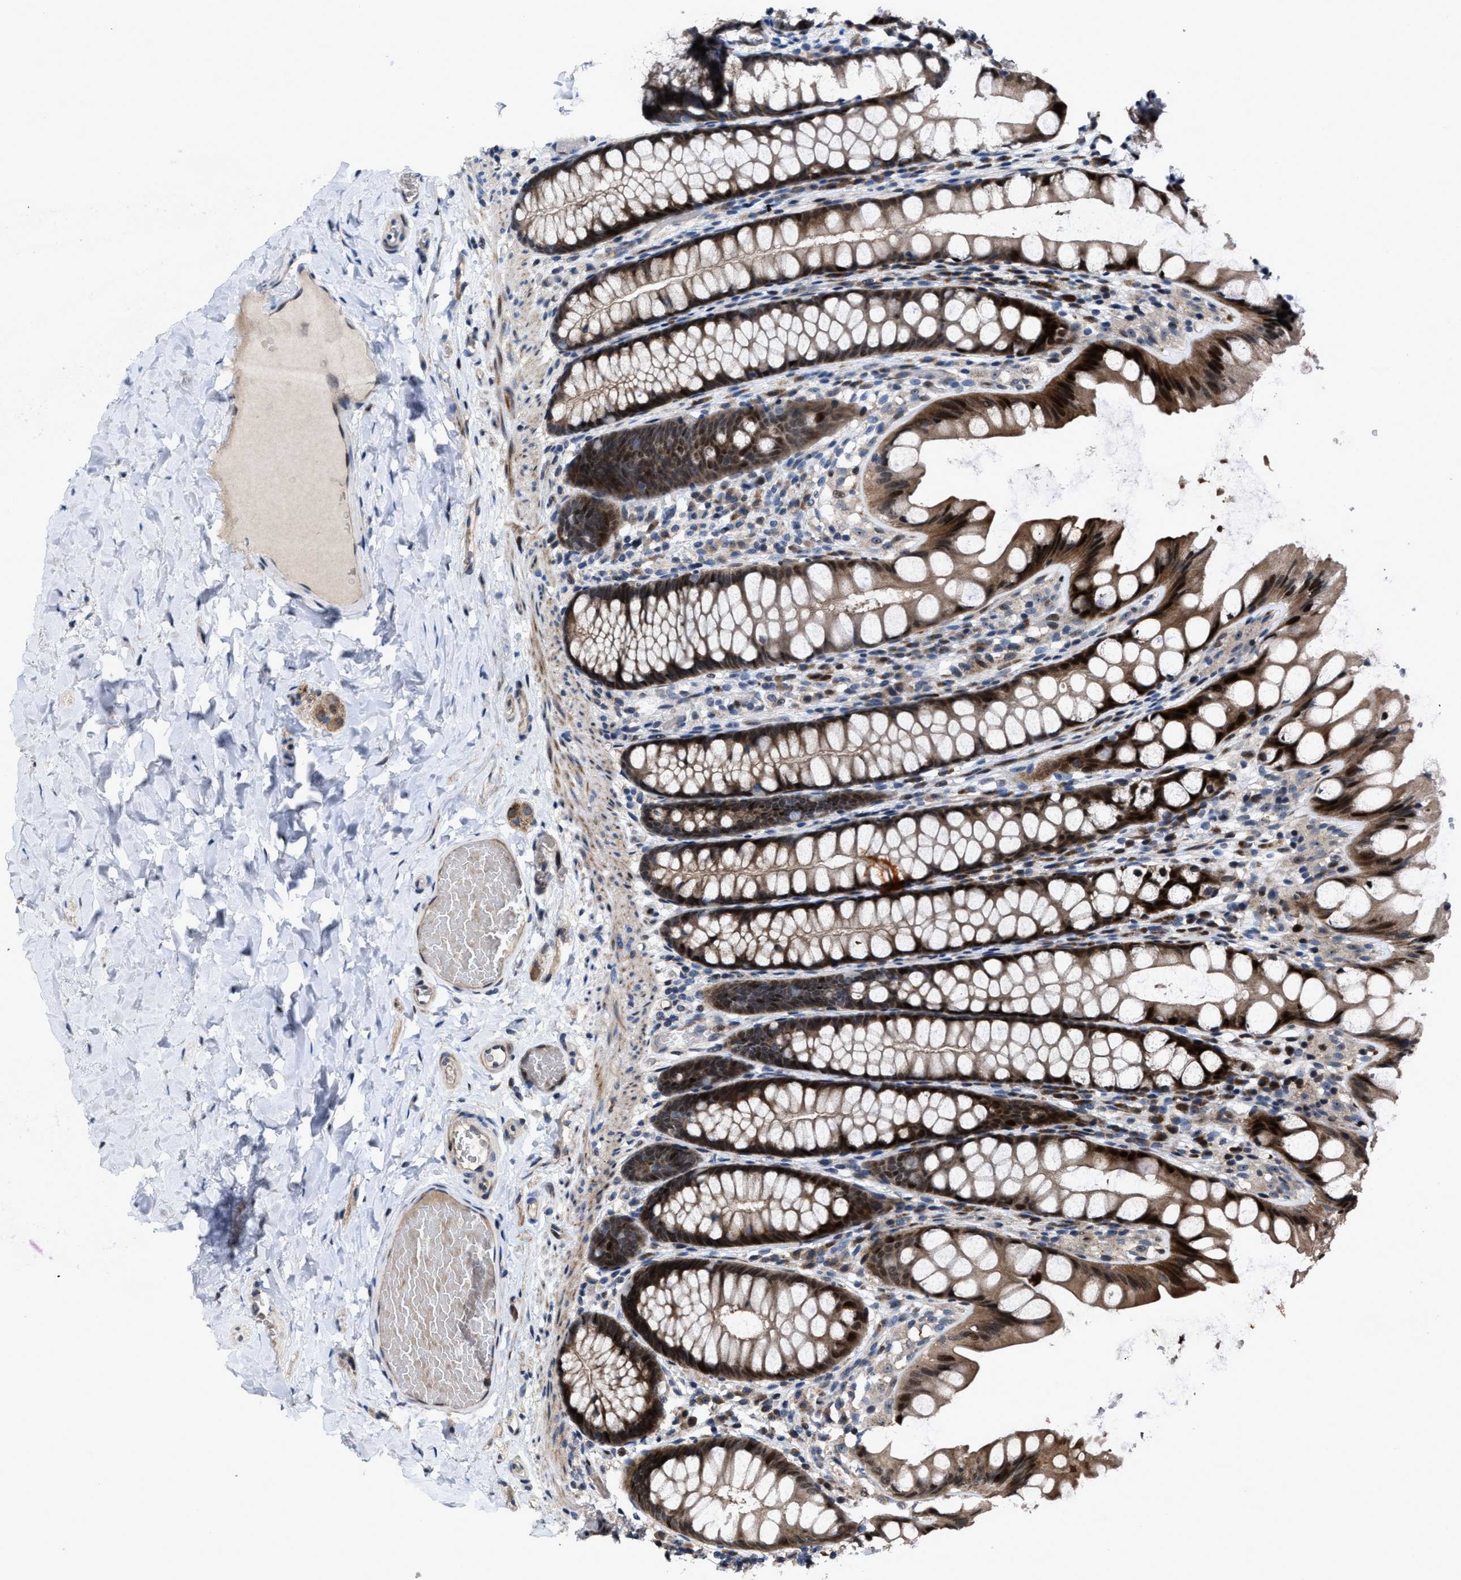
{"staining": {"intensity": "moderate", "quantity": ">75%", "location": "cytoplasmic/membranous"}, "tissue": "colon", "cell_type": "Endothelial cells", "image_type": "normal", "snomed": [{"axis": "morphology", "description": "Normal tissue, NOS"}, {"axis": "topography", "description": "Colon"}], "caption": "Immunohistochemistry (IHC) photomicrograph of normal colon: colon stained using immunohistochemistry reveals medium levels of moderate protein expression localized specifically in the cytoplasmic/membranous of endothelial cells, appearing as a cytoplasmic/membranous brown color.", "gene": "HAUS6", "patient": {"sex": "male", "age": 47}}